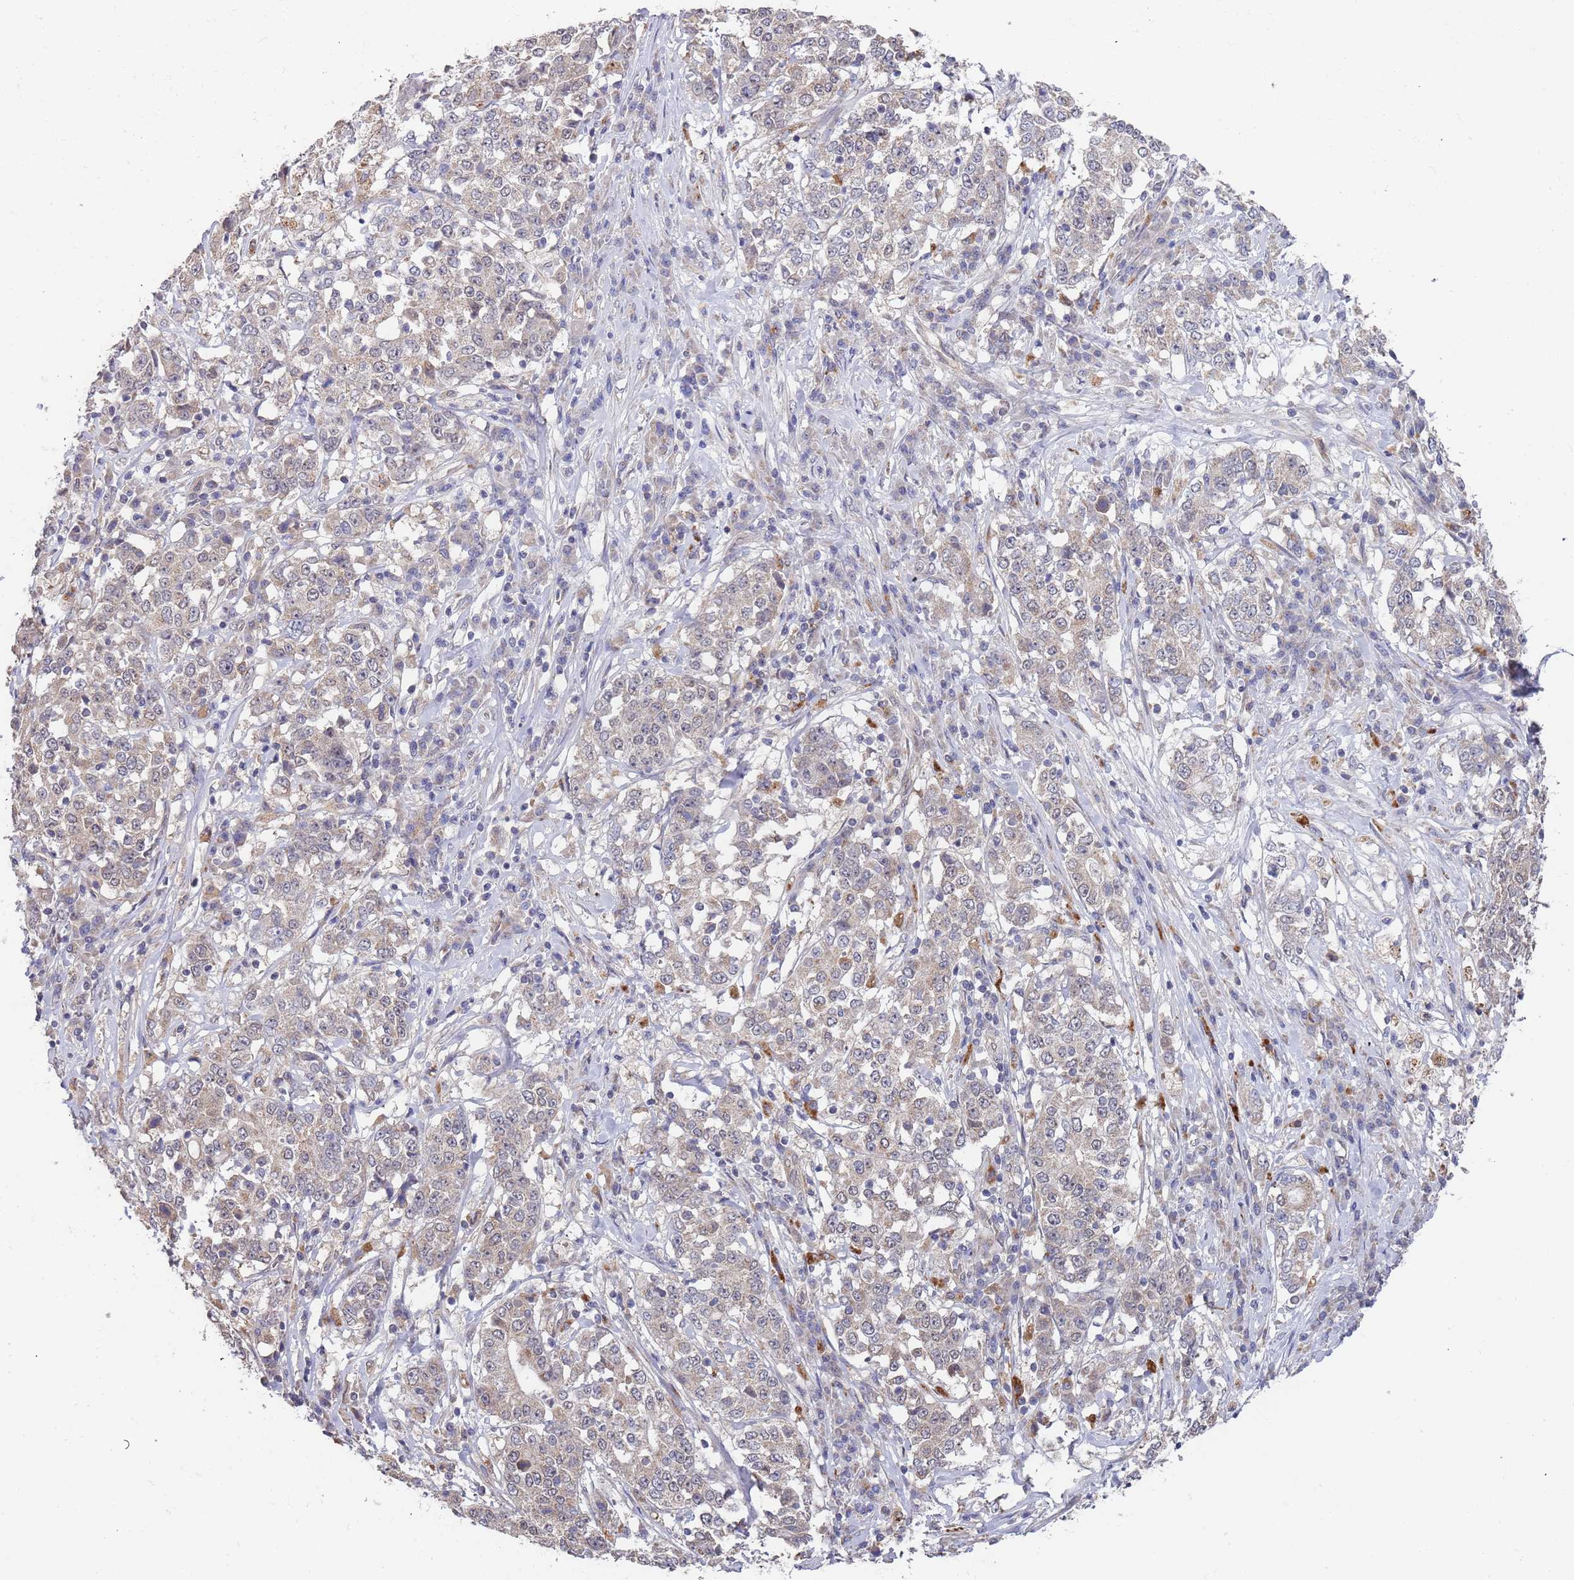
{"staining": {"intensity": "weak", "quantity": "<25%", "location": "cytoplasmic/membranous"}, "tissue": "stomach cancer", "cell_type": "Tumor cells", "image_type": "cancer", "snomed": [{"axis": "morphology", "description": "Adenocarcinoma, NOS"}, {"axis": "topography", "description": "Stomach"}], "caption": "Tumor cells are negative for brown protein staining in stomach cancer (adenocarcinoma).", "gene": "TMEM64", "patient": {"sex": "male", "age": 59}}